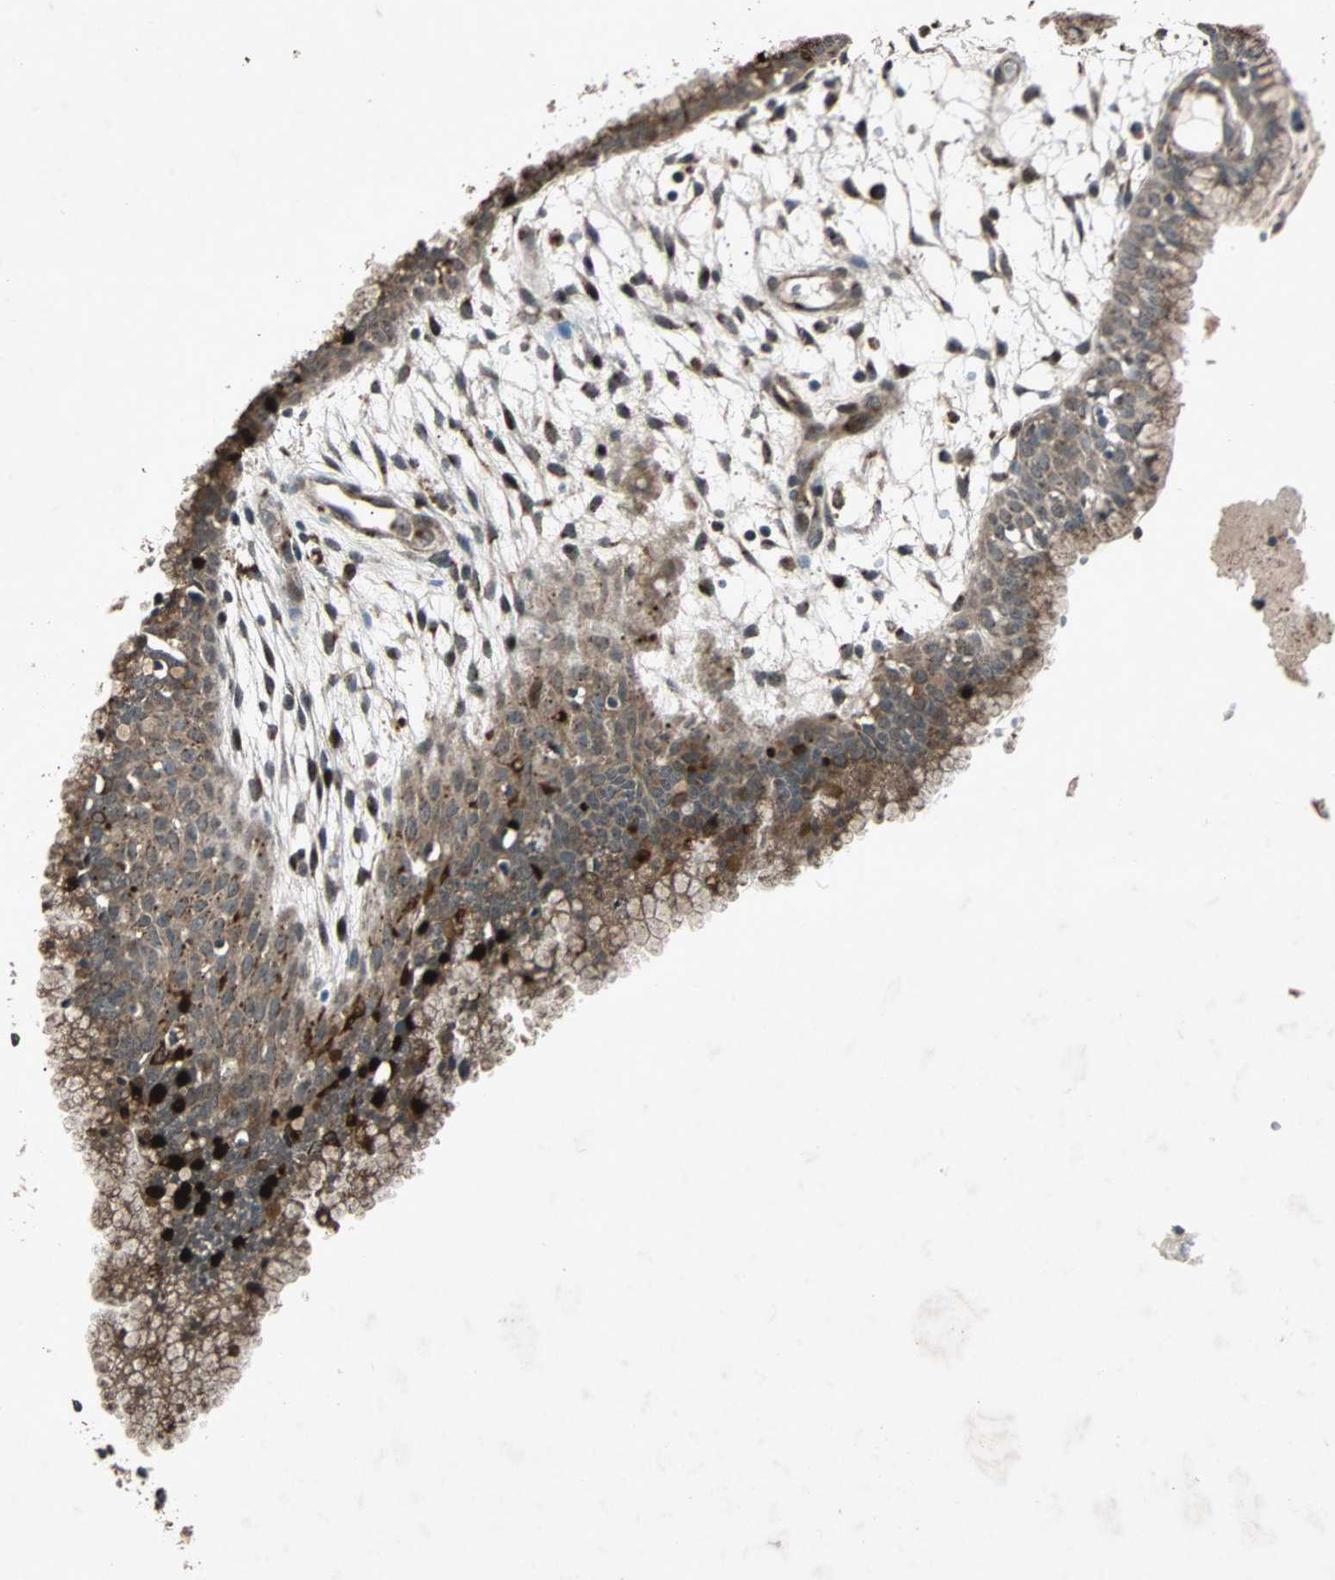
{"staining": {"intensity": "strong", "quantity": ">75%", "location": "cytoplasmic/membranous"}, "tissue": "cervix", "cell_type": "Glandular cells", "image_type": "normal", "snomed": [{"axis": "morphology", "description": "Normal tissue, NOS"}, {"axis": "topography", "description": "Cervix"}], "caption": "There is high levels of strong cytoplasmic/membranous staining in glandular cells of normal cervix, as demonstrated by immunohistochemical staining (brown color).", "gene": "USP31", "patient": {"sex": "female", "age": 39}}